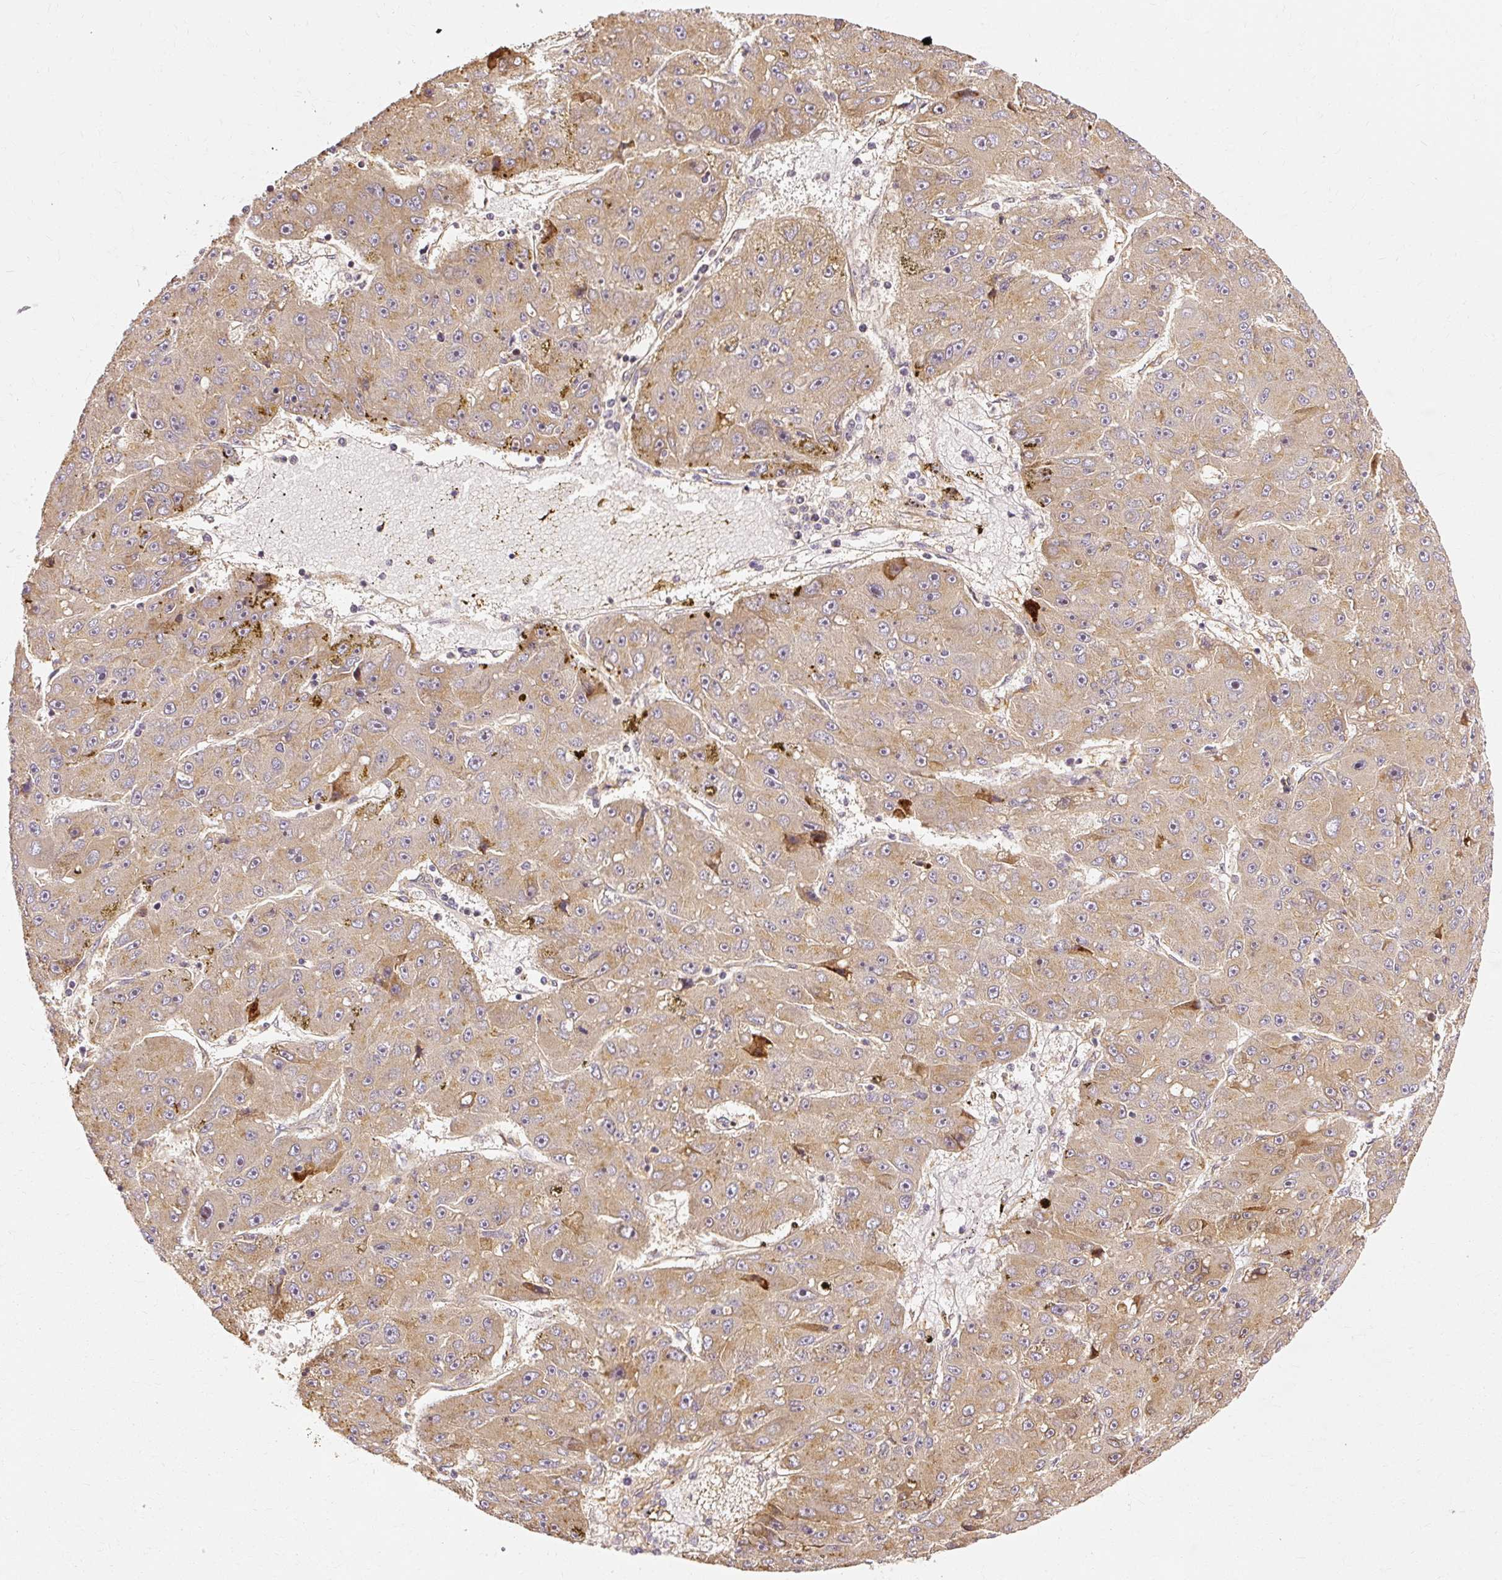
{"staining": {"intensity": "moderate", "quantity": ">75%", "location": "cytoplasmic/membranous"}, "tissue": "liver cancer", "cell_type": "Tumor cells", "image_type": "cancer", "snomed": [{"axis": "morphology", "description": "Carcinoma, Hepatocellular, NOS"}, {"axis": "topography", "description": "Liver"}], "caption": "A medium amount of moderate cytoplasmic/membranous expression is appreciated in about >75% of tumor cells in liver cancer (hepatocellular carcinoma) tissue.", "gene": "NAPA", "patient": {"sex": "male", "age": 67}}